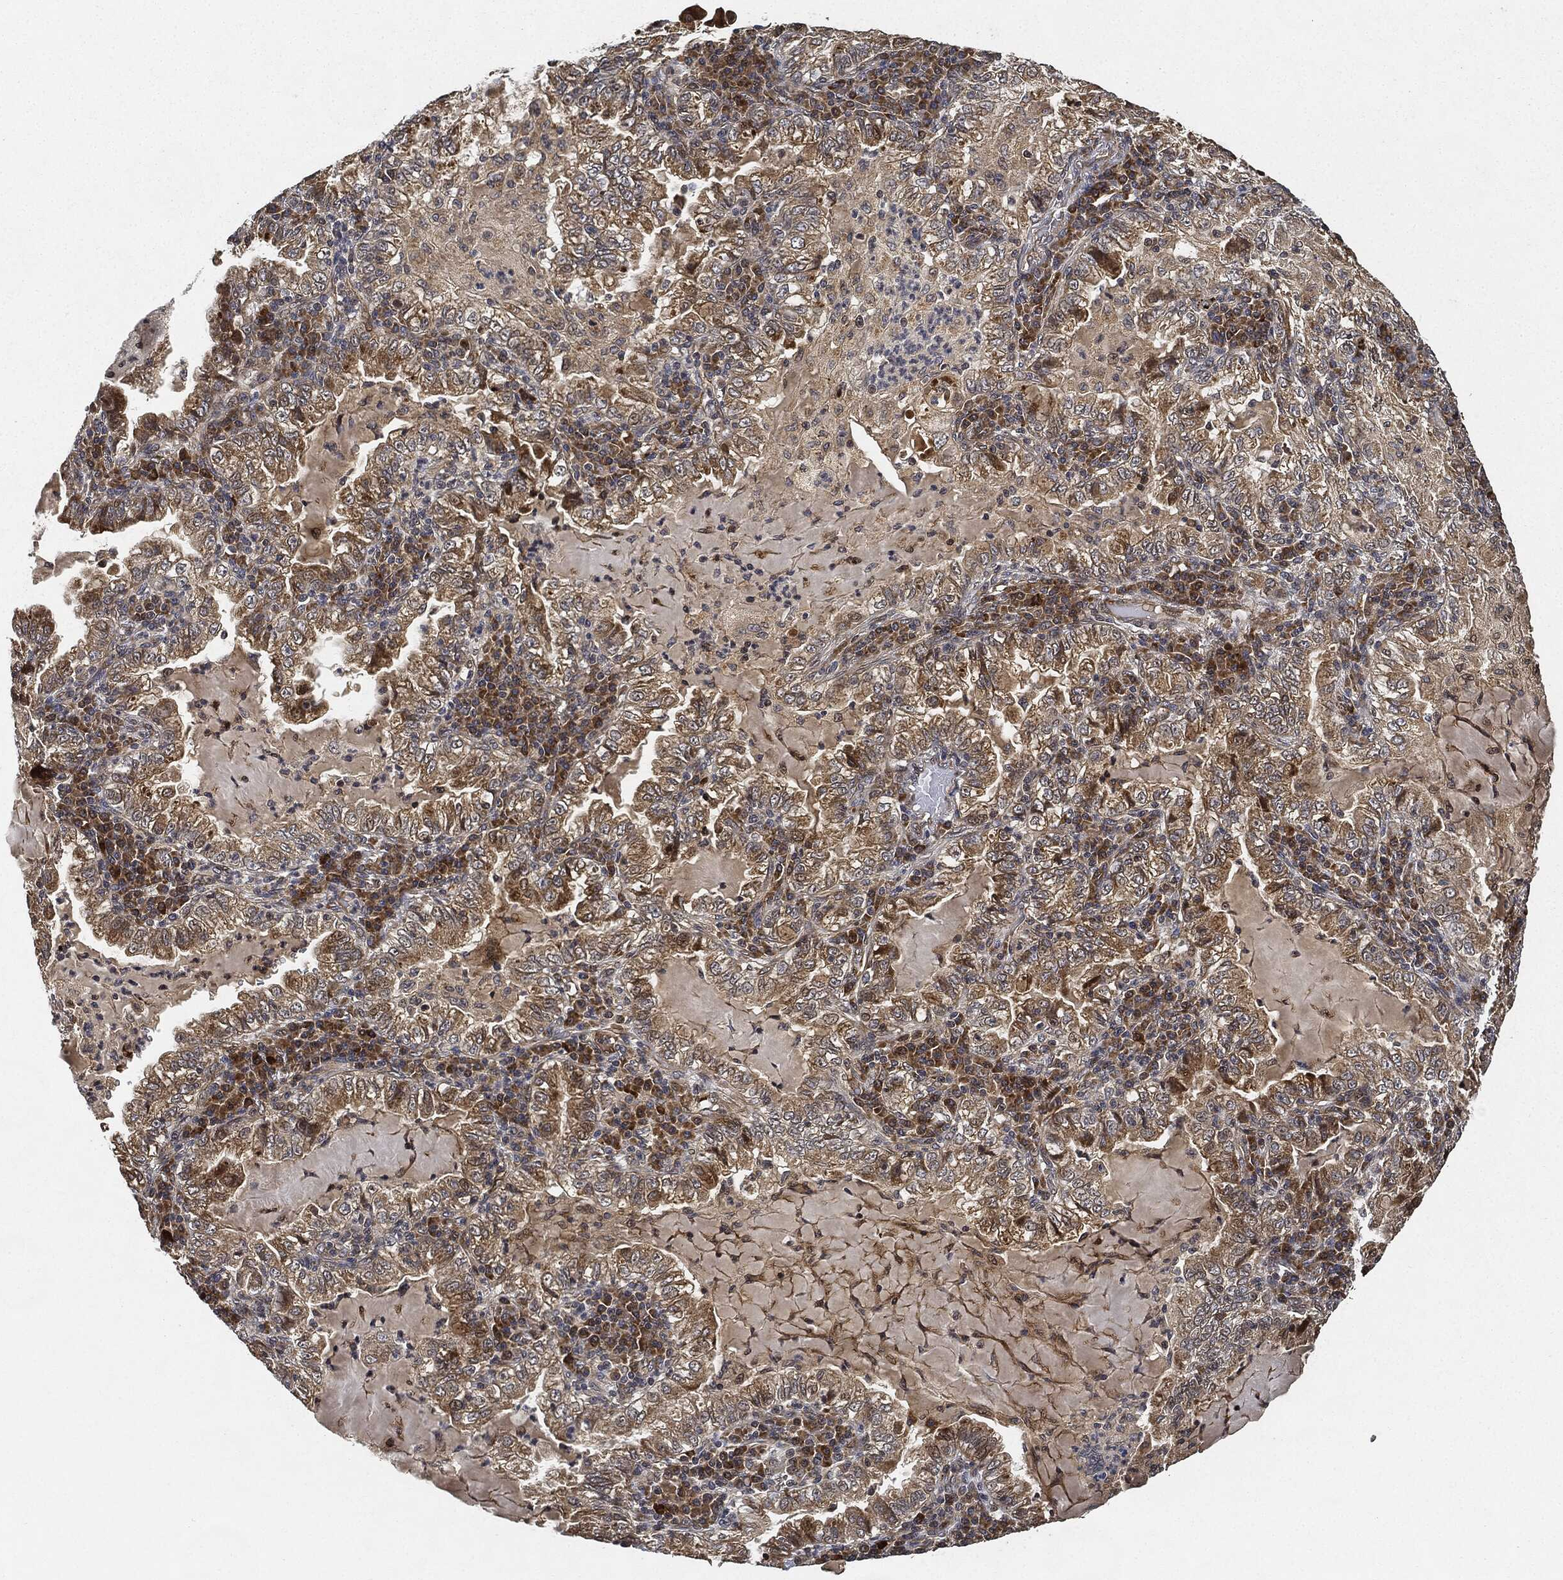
{"staining": {"intensity": "moderate", "quantity": "25%-75%", "location": "cytoplasmic/membranous"}, "tissue": "lung cancer", "cell_type": "Tumor cells", "image_type": "cancer", "snomed": [{"axis": "morphology", "description": "Adenocarcinoma, NOS"}, {"axis": "topography", "description": "Lung"}], "caption": "An image of adenocarcinoma (lung) stained for a protein shows moderate cytoplasmic/membranous brown staining in tumor cells.", "gene": "MLST8", "patient": {"sex": "female", "age": 73}}